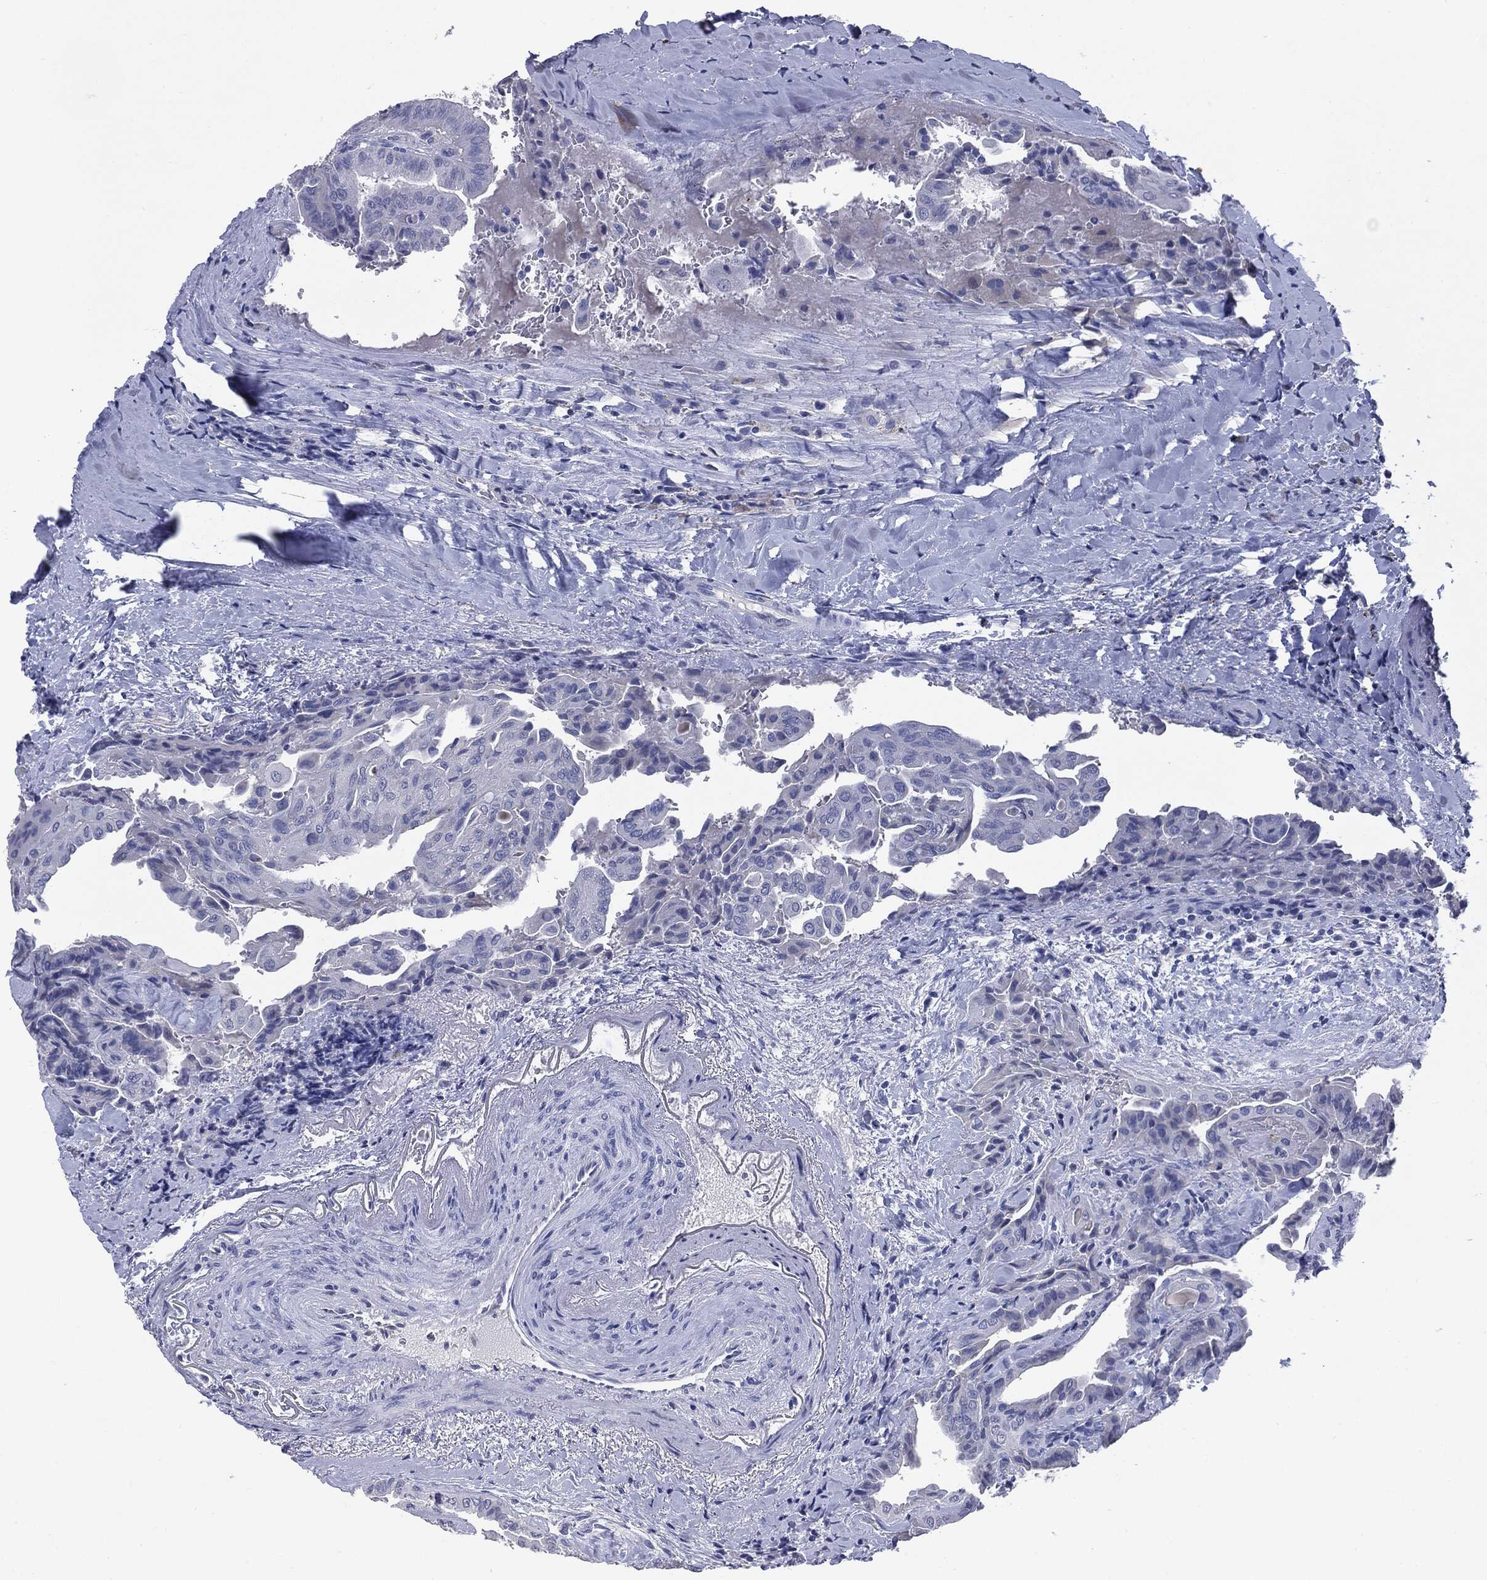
{"staining": {"intensity": "negative", "quantity": "none", "location": "none"}, "tissue": "thyroid cancer", "cell_type": "Tumor cells", "image_type": "cancer", "snomed": [{"axis": "morphology", "description": "Papillary adenocarcinoma, NOS"}, {"axis": "topography", "description": "Thyroid gland"}], "caption": "Immunohistochemistry of human thyroid cancer (papillary adenocarcinoma) shows no staining in tumor cells. Brightfield microscopy of immunohistochemistry stained with DAB (brown) and hematoxylin (blue), captured at high magnification.", "gene": "TSHB", "patient": {"sex": "female", "age": 68}}